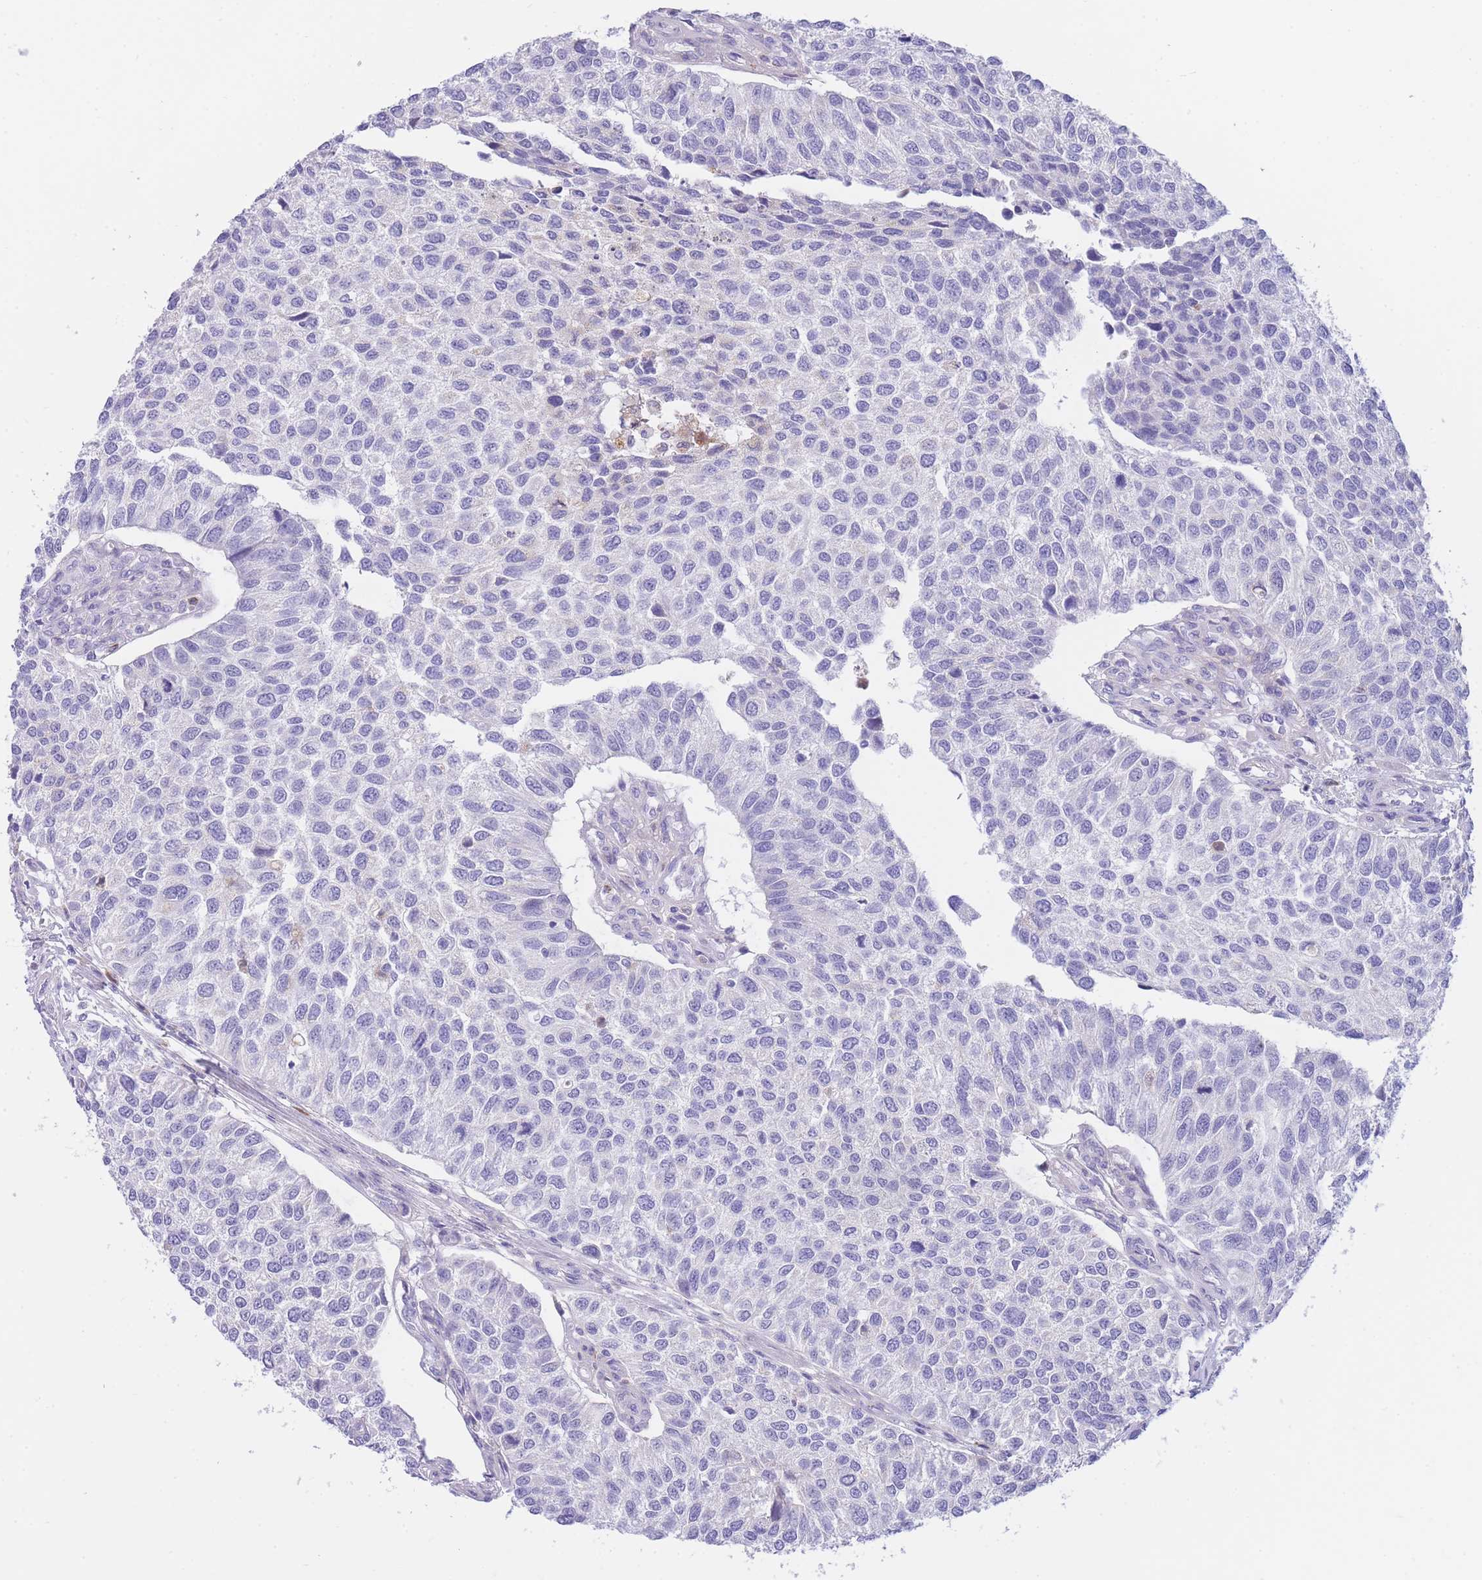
{"staining": {"intensity": "negative", "quantity": "none", "location": "none"}, "tissue": "urothelial cancer", "cell_type": "Tumor cells", "image_type": "cancer", "snomed": [{"axis": "morphology", "description": "Urothelial carcinoma, NOS"}, {"axis": "topography", "description": "Urinary bladder"}], "caption": "There is no significant staining in tumor cells of urothelial cancer. (DAB (3,3'-diaminobenzidine) immunohistochemistry with hematoxylin counter stain).", "gene": "PLBD1", "patient": {"sex": "male", "age": 55}}